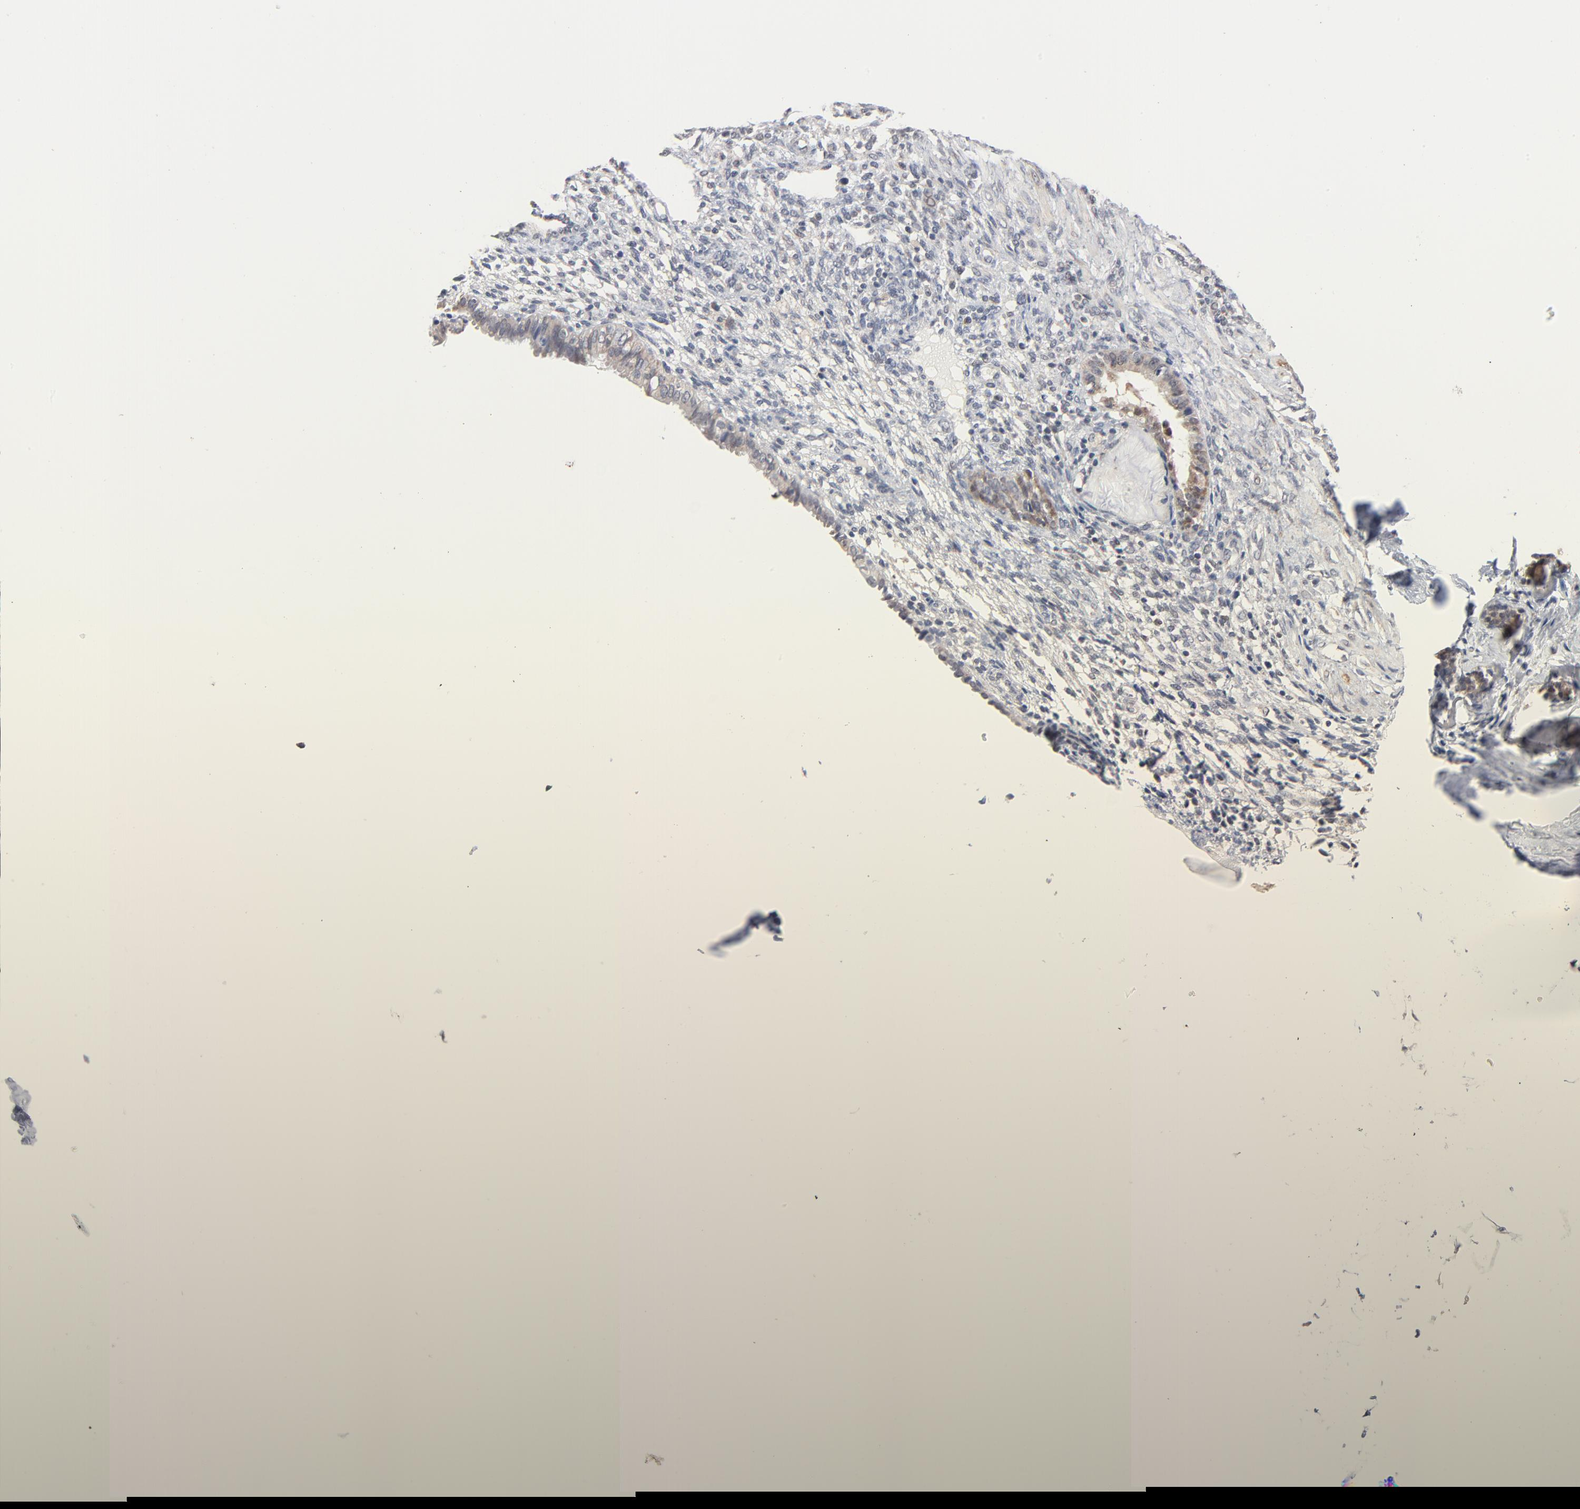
{"staining": {"intensity": "negative", "quantity": "none", "location": "none"}, "tissue": "endometrium", "cell_type": "Cells in endometrial stroma", "image_type": "normal", "snomed": [{"axis": "morphology", "description": "Normal tissue, NOS"}, {"axis": "topography", "description": "Endometrium"}], "caption": "Micrograph shows no significant protein positivity in cells in endometrial stroma of unremarkable endometrium.", "gene": "MSL2", "patient": {"sex": "female", "age": 72}}